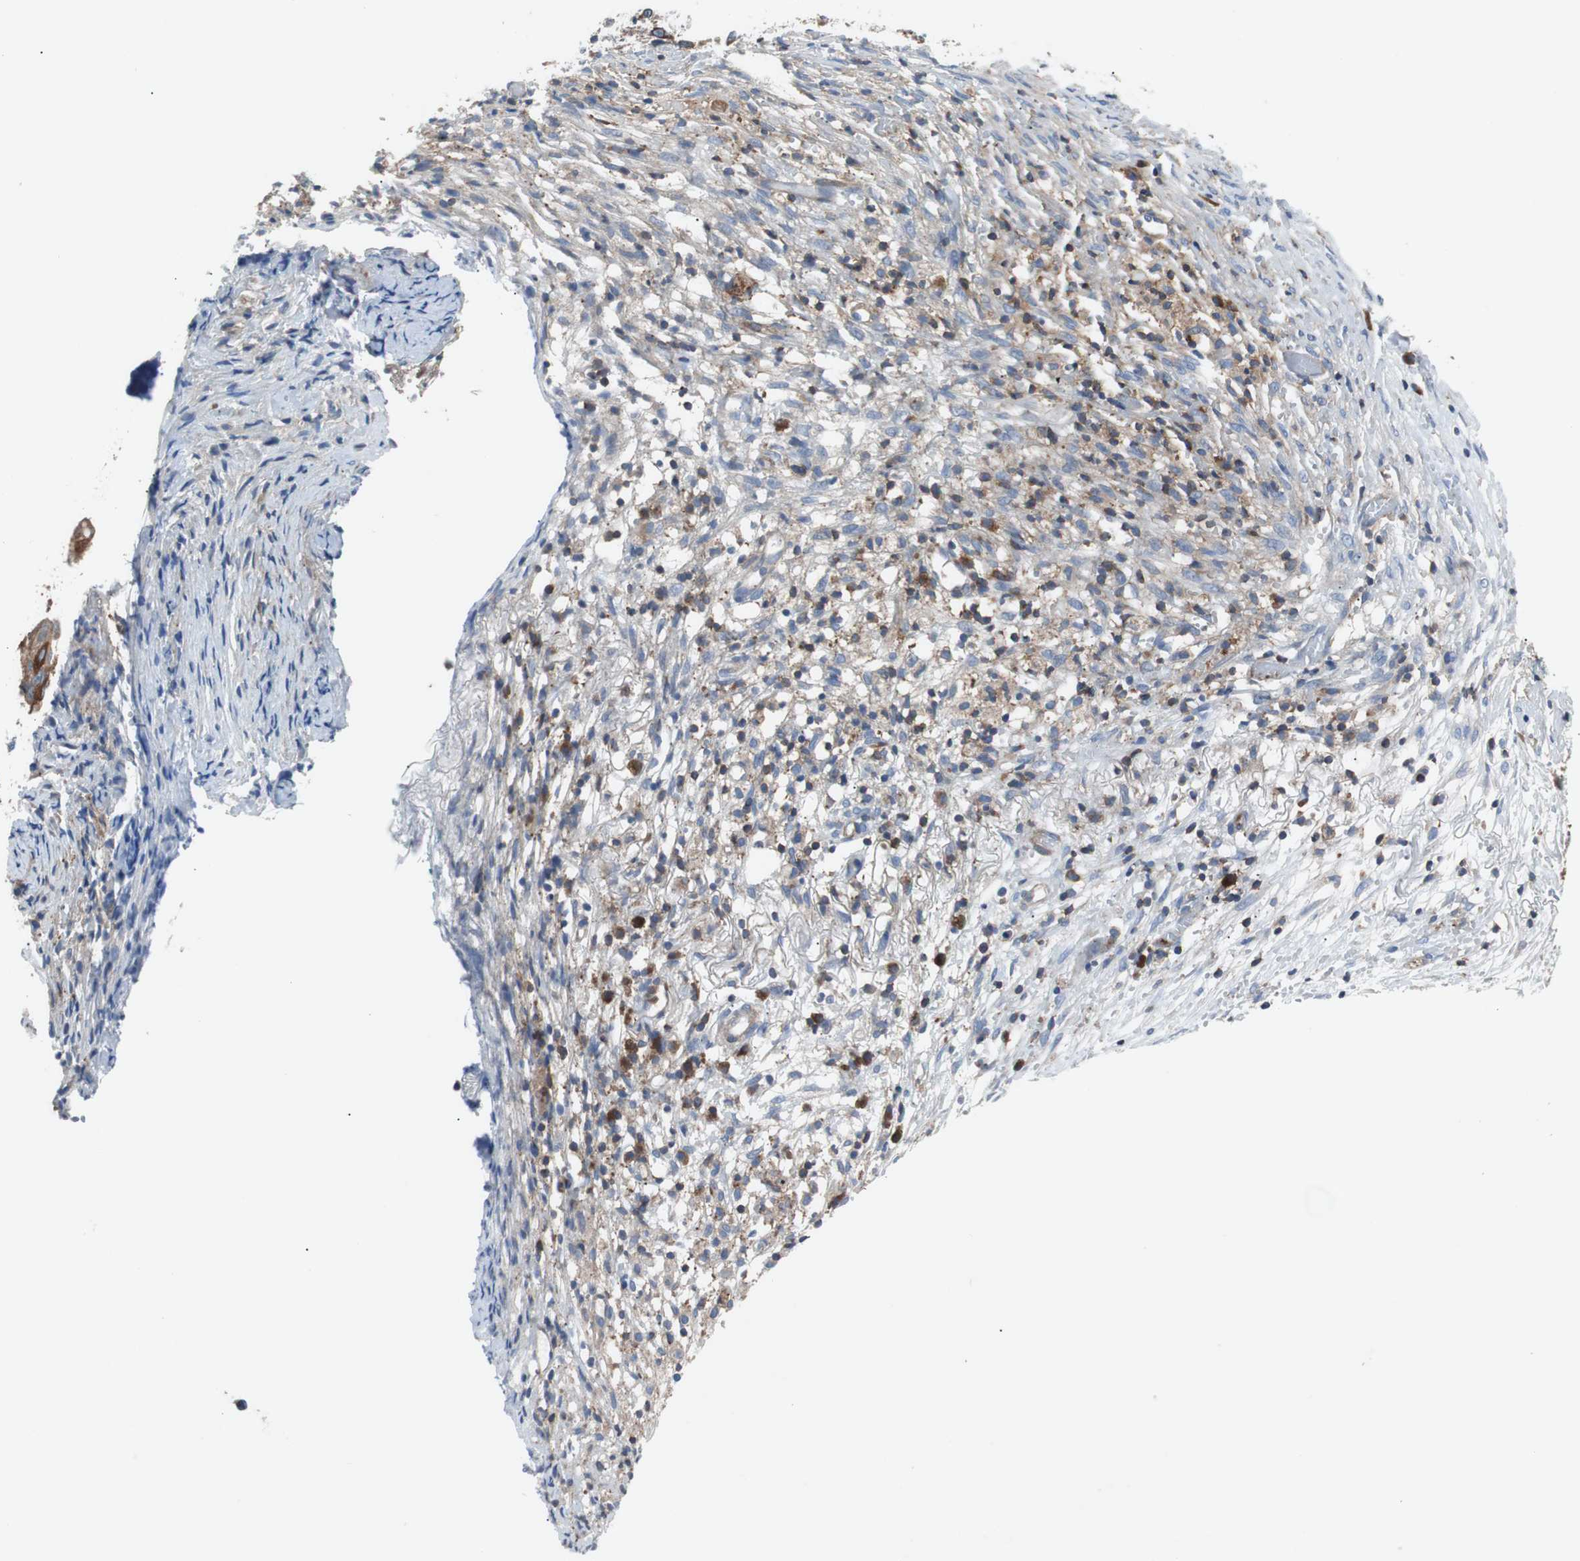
{"staining": {"intensity": "moderate", "quantity": "25%-75%", "location": "cytoplasmic/membranous"}, "tissue": "ovarian cancer", "cell_type": "Tumor cells", "image_type": "cancer", "snomed": [{"axis": "morphology", "description": "Carcinoma, endometroid"}, {"axis": "topography", "description": "Ovary"}], "caption": "A micrograph of endometroid carcinoma (ovarian) stained for a protein exhibits moderate cytoplasmic/membranous brown staining in tumor cells.", "gene": "GYS1", "patient": {"sex": "female", "age": 42}}